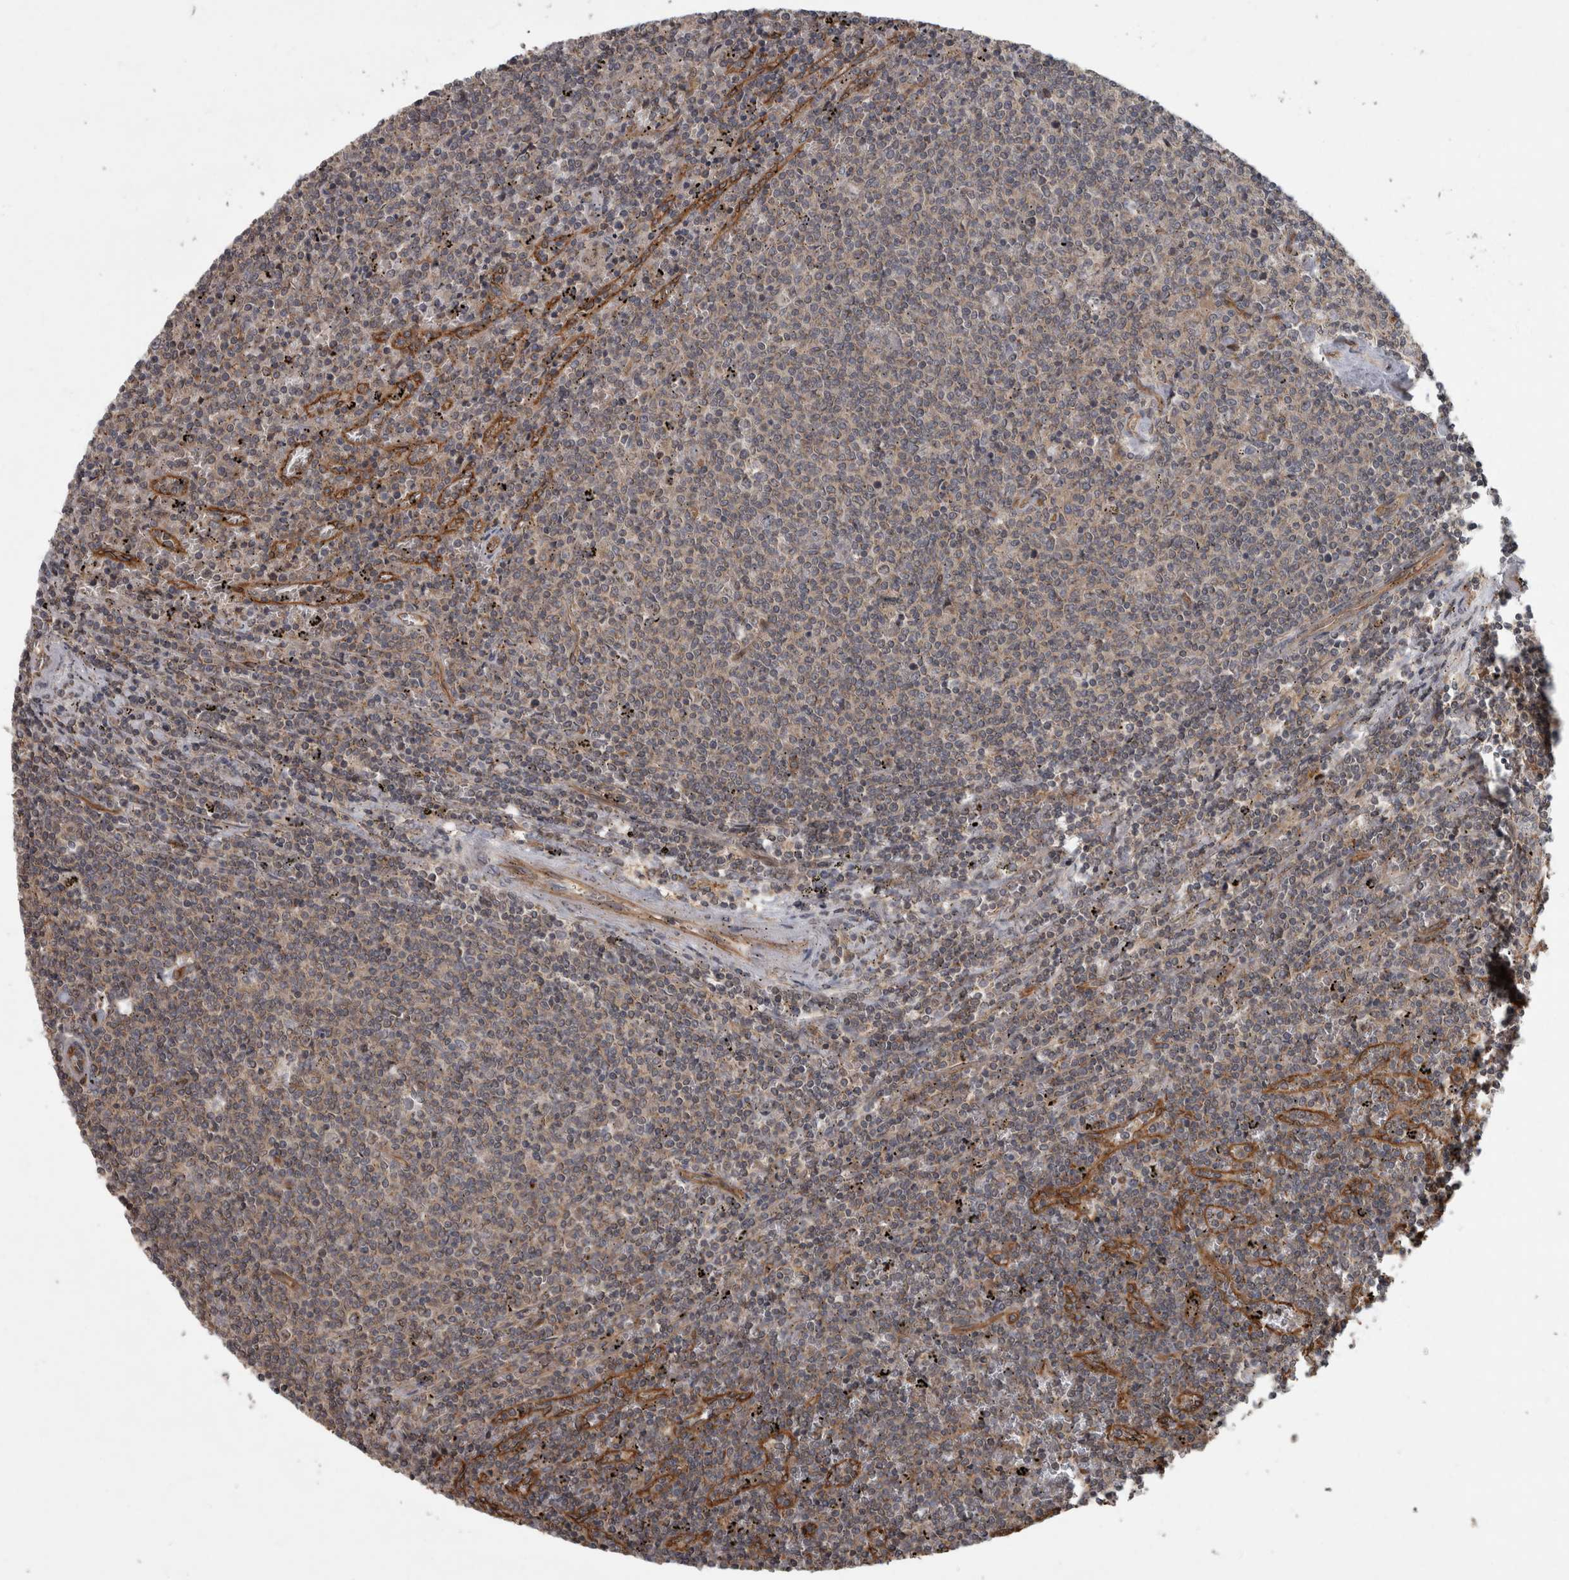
{"staining": {"intensity": "weak", "quantity": "<25%", "location": "cytoplasmic/membranous"}, "tissue": "lymphoma", "cell_type": "Tumor cells", "image_type": "cancer", "snomed": [{"axis": "morphology", "description": "Malignant lymphoma, non-Hodgkin's type, Low grade"}, {"axis": "topography", "description": "Spleen"}], "caption": "This image is of low-grade malignant lymphoma, non-Hodgkin's type stained with IHC to label a protein in brown with the nuclei are counter-stained blue. There is no expression in tumor cells.", "gene": "VEGFD", "patient": {"sex": "female", "age": 50}}